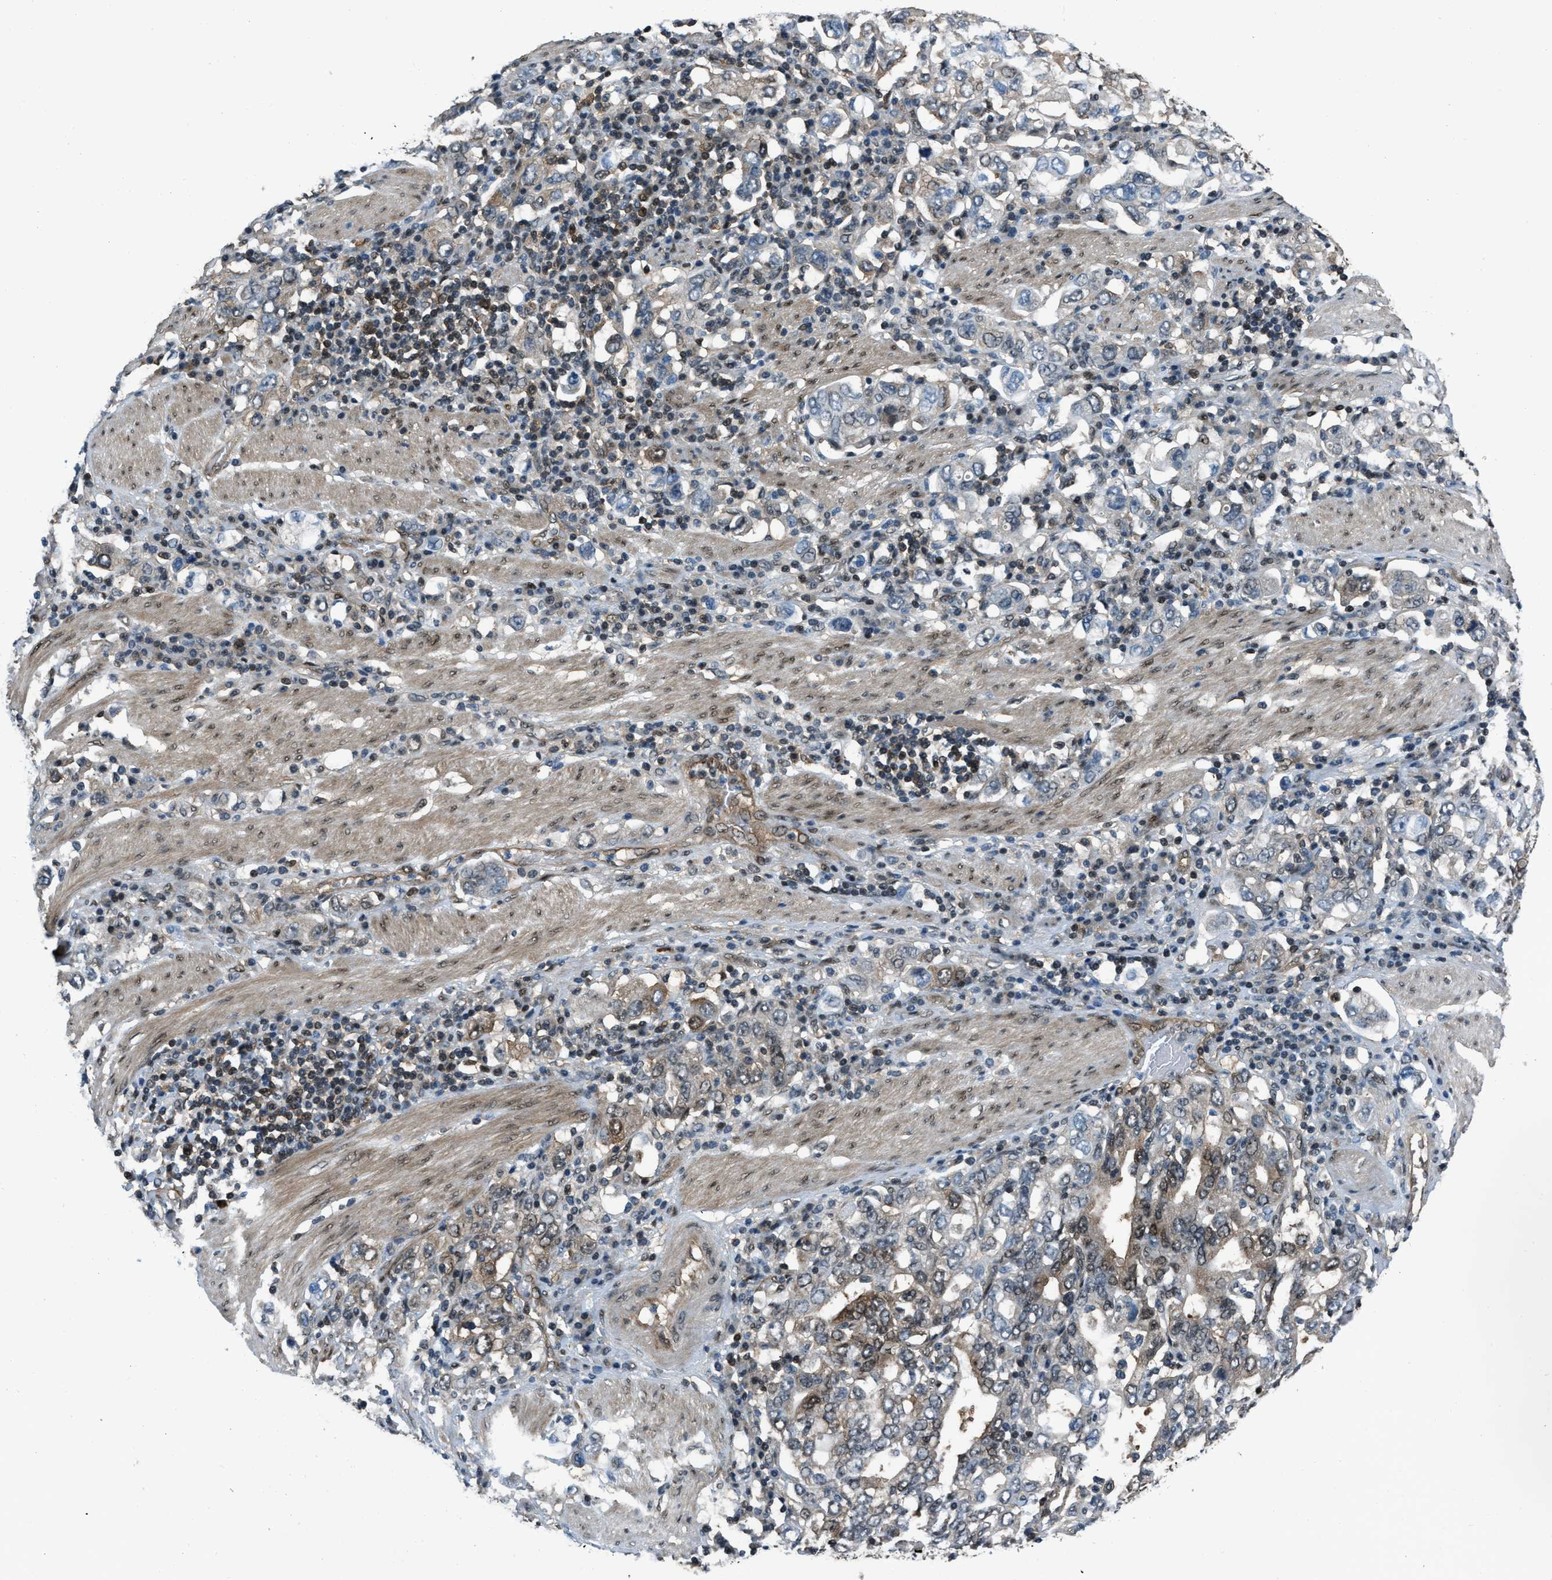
{"staining": {"intensity": "weak", "quantity": "<25%", "location": "nuclear"}, "tissue": "stomach cancer", "cell_type": "Tumor cells", "image_type": "cancer", "snomed": [{"axis": "morphology", "description": "Adenocarcinoma, NOS"}, {"axis": "topography", "description": "Stomach, upper"}], "caption": "An image of stomach cancer (adenocarcinoma) stained for a protein exhibits no brown staining in tumor cells. The staining was performed using DAB (3,3'-diaminobenzidine) to visualize the protein expression in brown, while the nuclei were stained in blue with hematoxylin (Magnification: 20x).", "gene": "NUDCD3", "patient": {"sex": "male", "age": 62}}